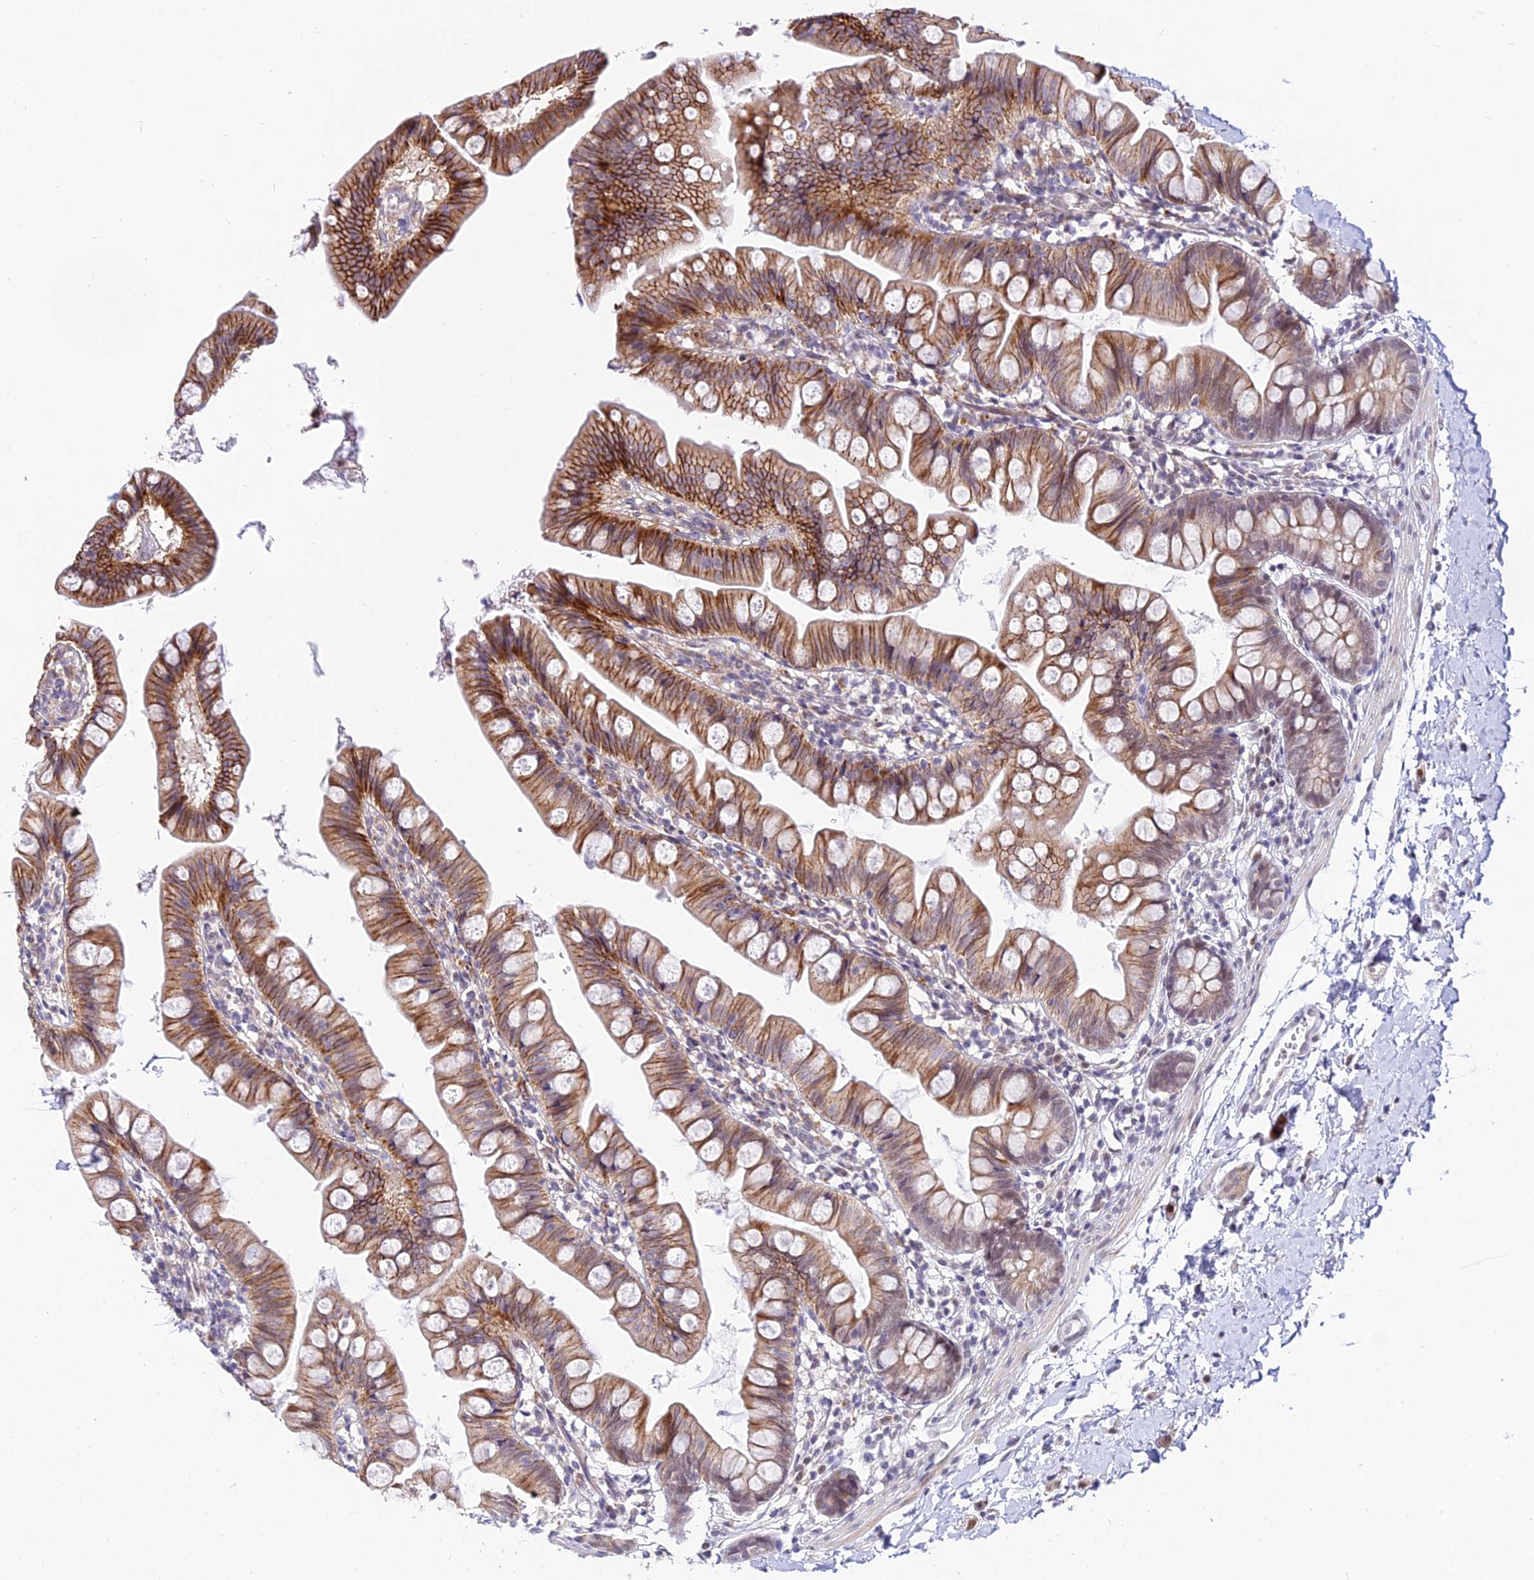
{"staining": {"intensity": "moderate", "quantity": ">75%", "location": "cytoplasmic/membranous"}, "tissue": "small intestine", "cell_type": "Glandular cells", "image_type": "normal", "snomed": [{"axis": "morphology", "description": "Normal tissue, NOS"}, {"axis": "topography", "description": "Small intestine"}], "caption": "Small intestine stained with immunohistochemistry (IHC) exhibits moderate cytoplasmic/membranous expression in approximately >75% of glandular cells.", "gene": "C6orf163", "patient": {"sex": "male", "age": 7}}